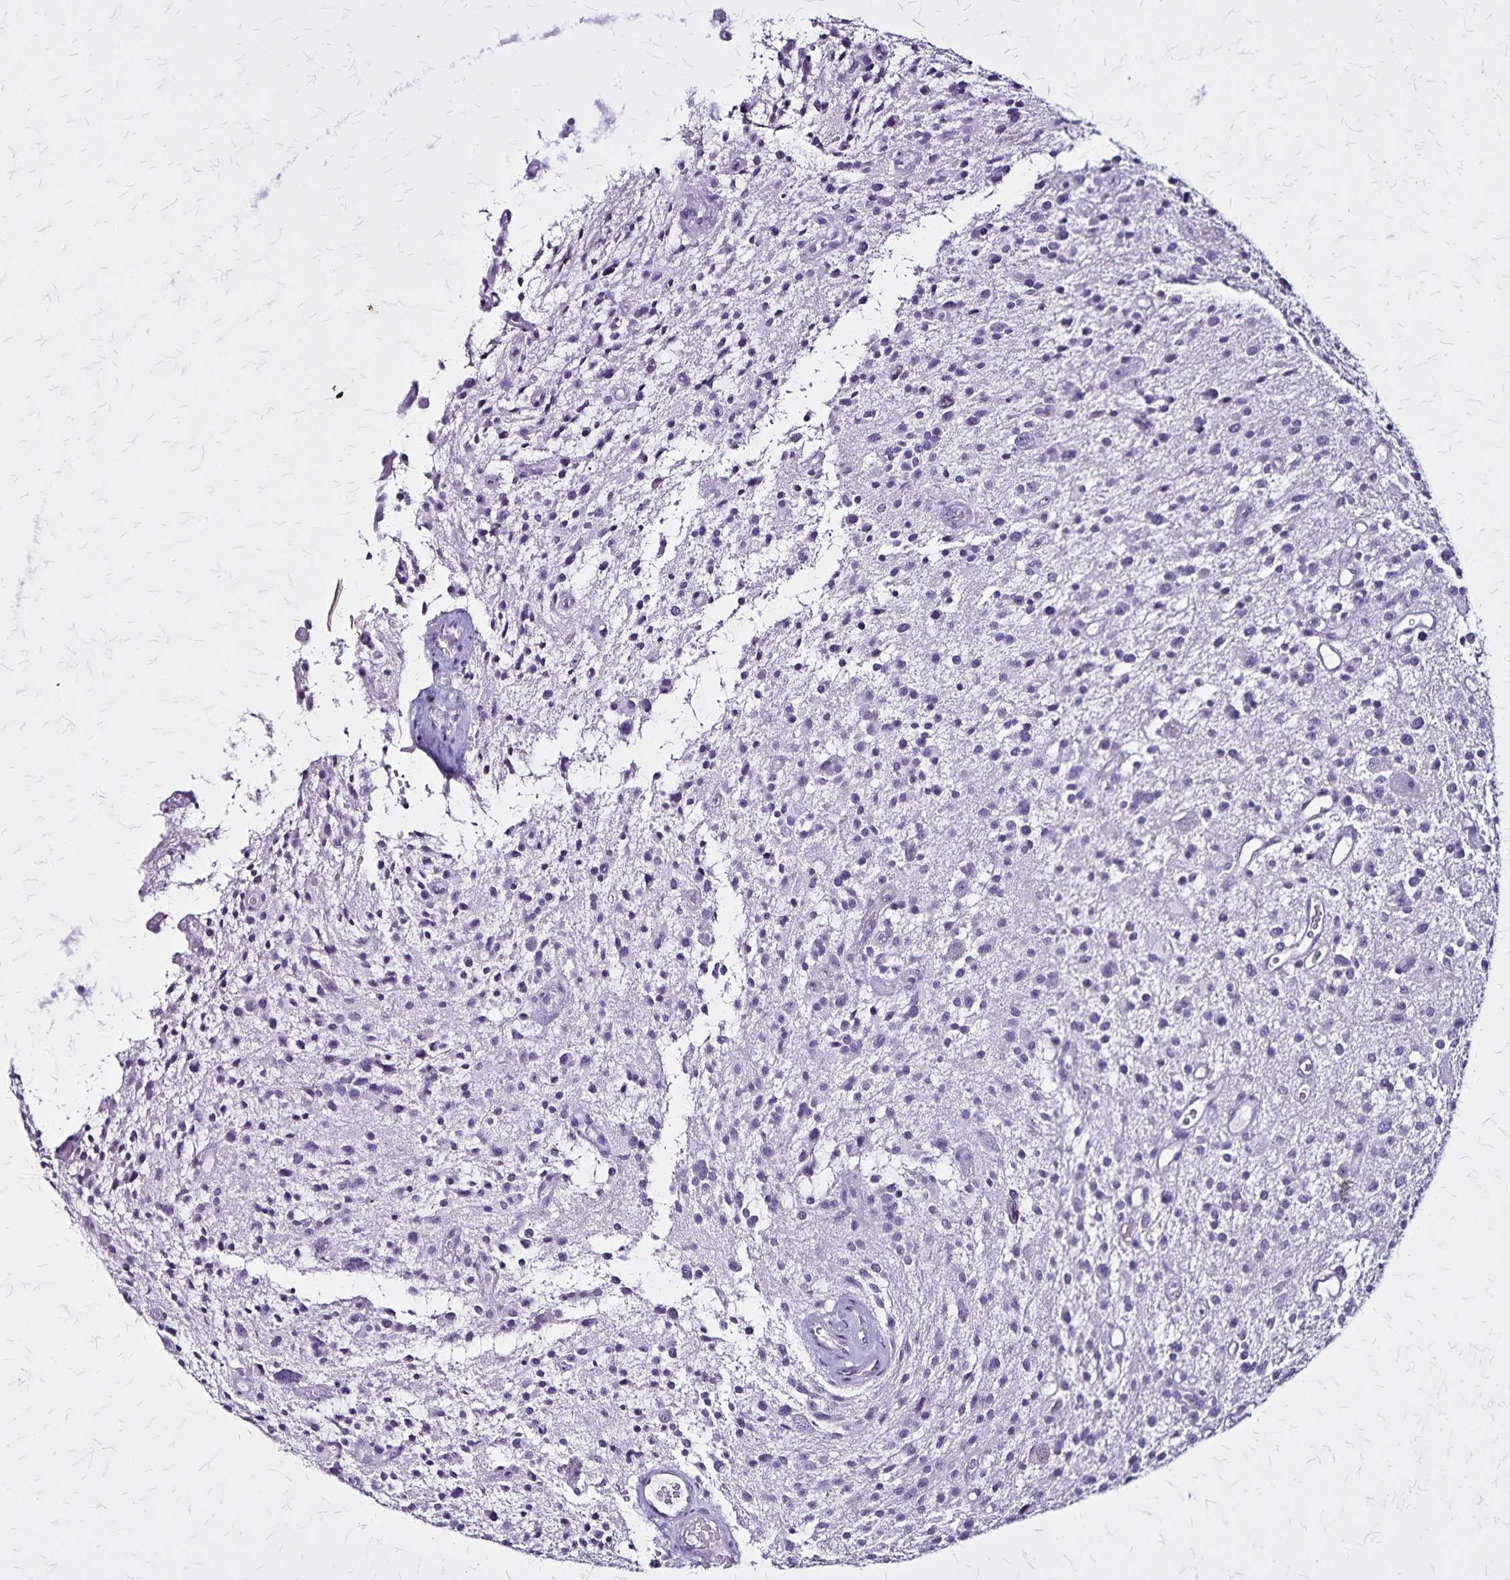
{"staining": {"intensity": "negative", "quantity": "none", "location": "none"}, "tissue": "glioma", "cell_type": "Tumor cells", "image_type": "cancer", "snomed": [{"axis": "morphology", "description": "Glioma, malignant, Low grade"}, {"axis": "topography", "description": "Brain"}], "caption": "Immunohistochemistry of glioma reveals no staining in tumor cells.", "gene": "KRT2", "patient": {"sex": "male", "age": 43}}